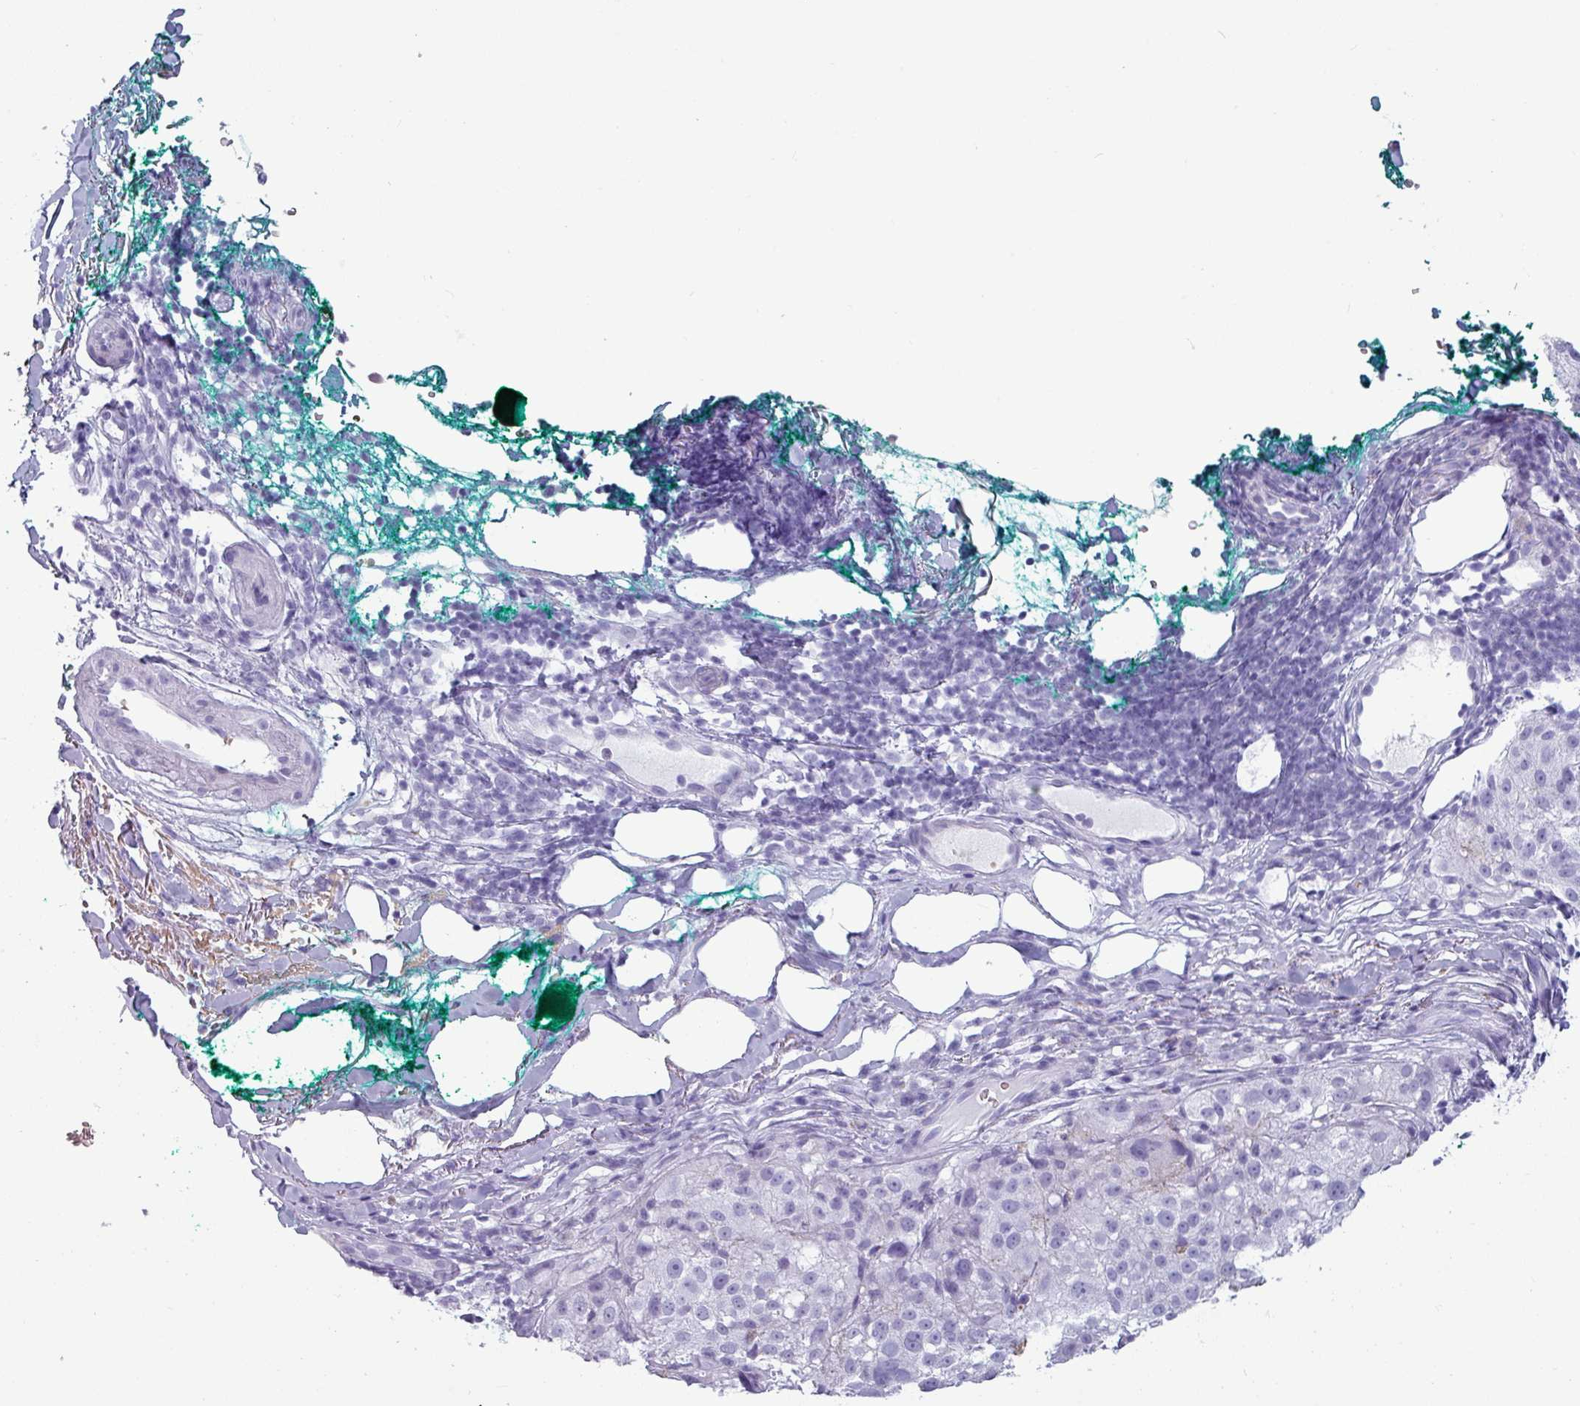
{"staining": {"intensity": "negative", "quantity": "none", "location": "none"}, "tissue": "melanoma", "cell_type": "Tumor cells", "image_type": "cancer", "snomed": [{"axis": "morphology", "description": "Necrosis, NOS"}, {"axis": "morphology", "description": "Malignant melanoma, NOS"}, {"axis": "topography", "description": "Skin"}], "caption": "Tumor cells are negative for protein expression in human melanoma.", "gene": "CRYBB2", "patient": {"sex": "female", "age": 87}}